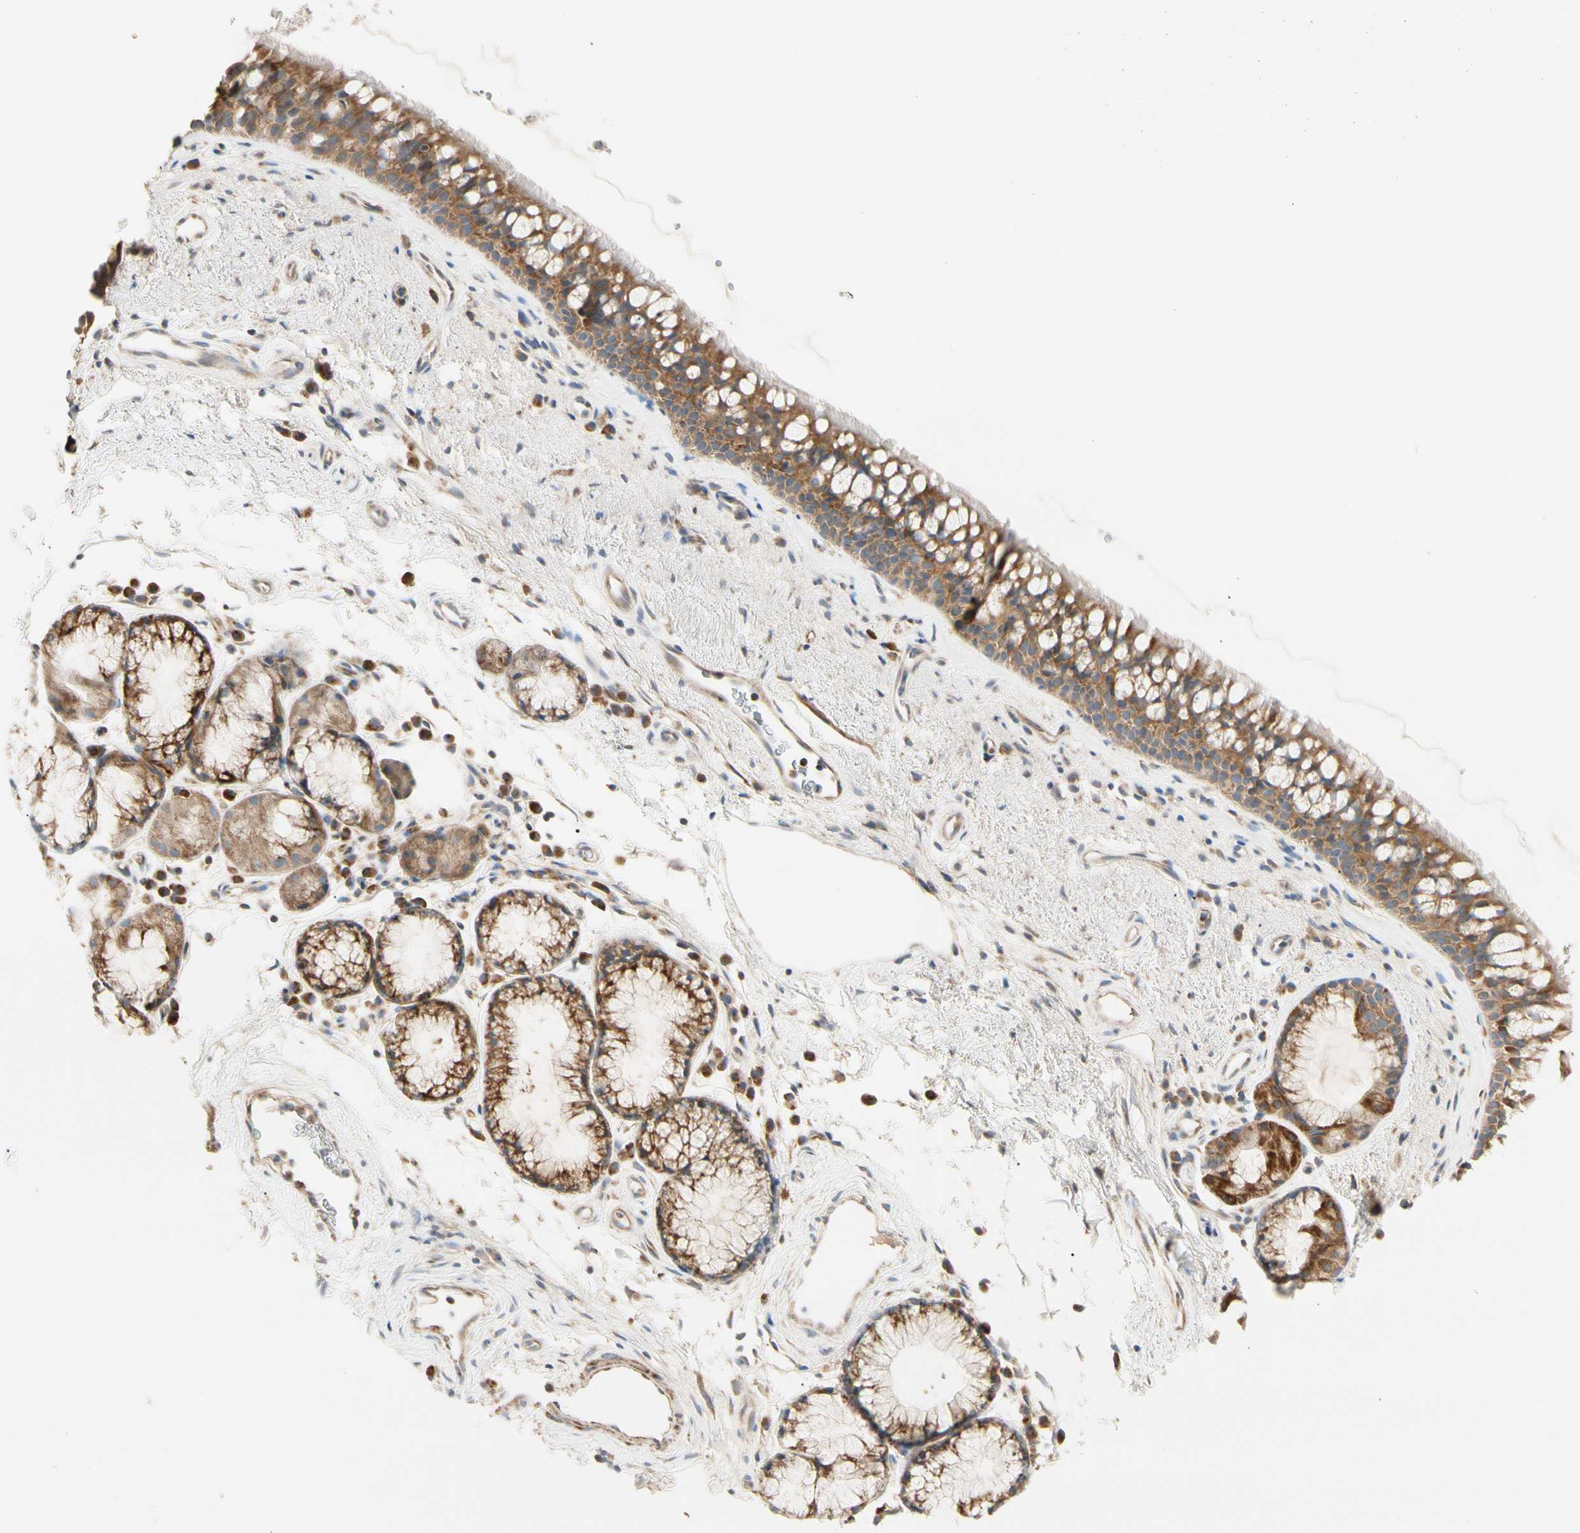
{"staining": {"intensity": "strong", "quantity": ">75%", "location": "cytoplasmic/membranous"}, "tissue": "bronchus", "cell_type": "Respiratory epithelial cells", "image_type": "normal", "snomed": [{"axis": "morphology", "description": "Normal tissue, NOS"}, {"axis": "topography", "description": "Bronchus"}], "caption": "IHC (DAB (3,3'-diaminobenzidine)) staining of normal human bronchus shows strong cytoplasmic/membranous protein expression in approximately >75% of respiratory epithelial cells.", "gene": "TBC1D10A", "patient": {"sex": "female", "age": 54}}